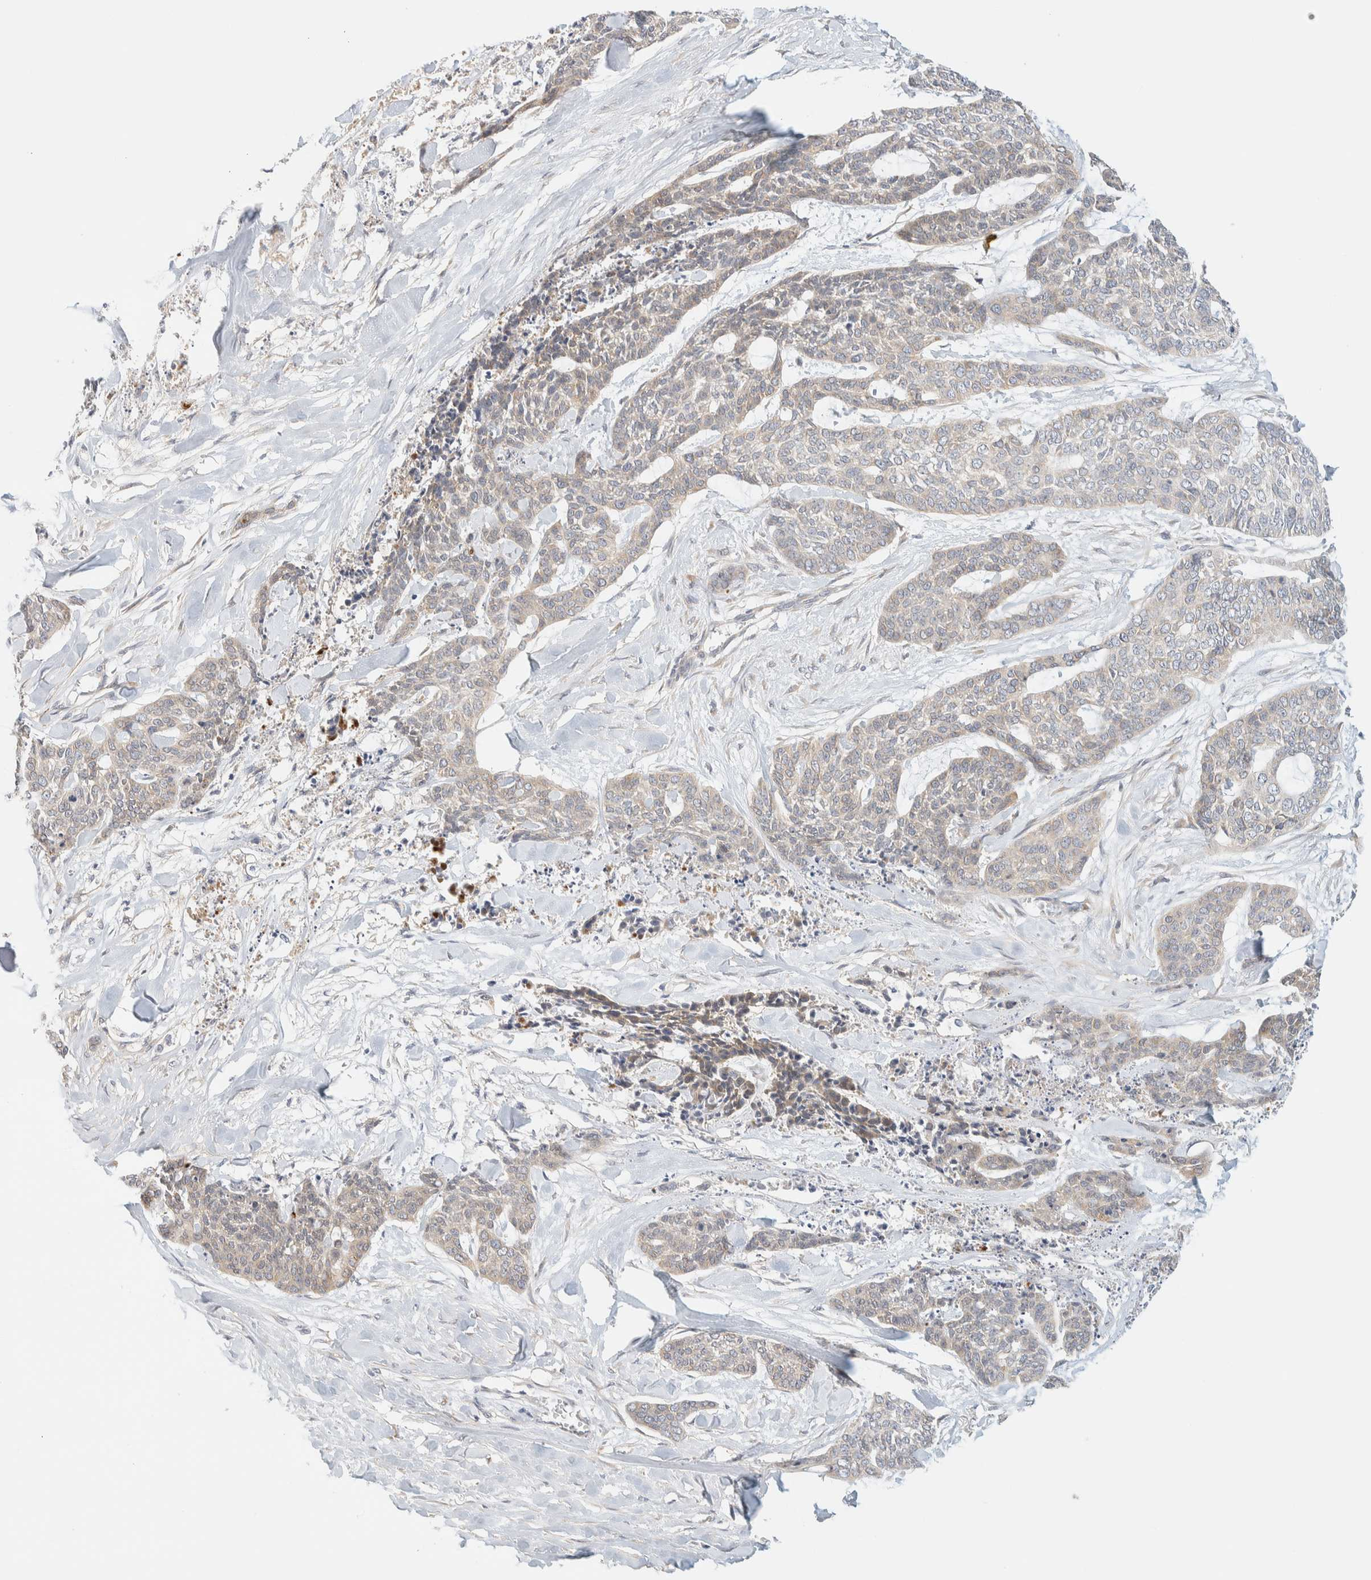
{"staining": {"intensity": "weak", "quantity": "25%-75%", "location": "cytoplasmic/membranous"}, "tissue": "skin cancer", "cell_type": "Tumor cells", "image_type": "cancer", "snomed": [{"axis": "morphology", "description": "Basal cell carcinoma"}, {"axis": "topography", "description": "Skin"}], "caption": "Immunohistochemistry (IHC) photomicrograph of neoplastic tissue: human skin cancer stained using IHC reveals low levels of weak protein expression localized specifically in the cytoplasmic/membranous of tumor cells, appearing as a cytoplasmic/membranous brown color.", "gene": "NT5C", "patient": {"sex": "female", "age": 64}}